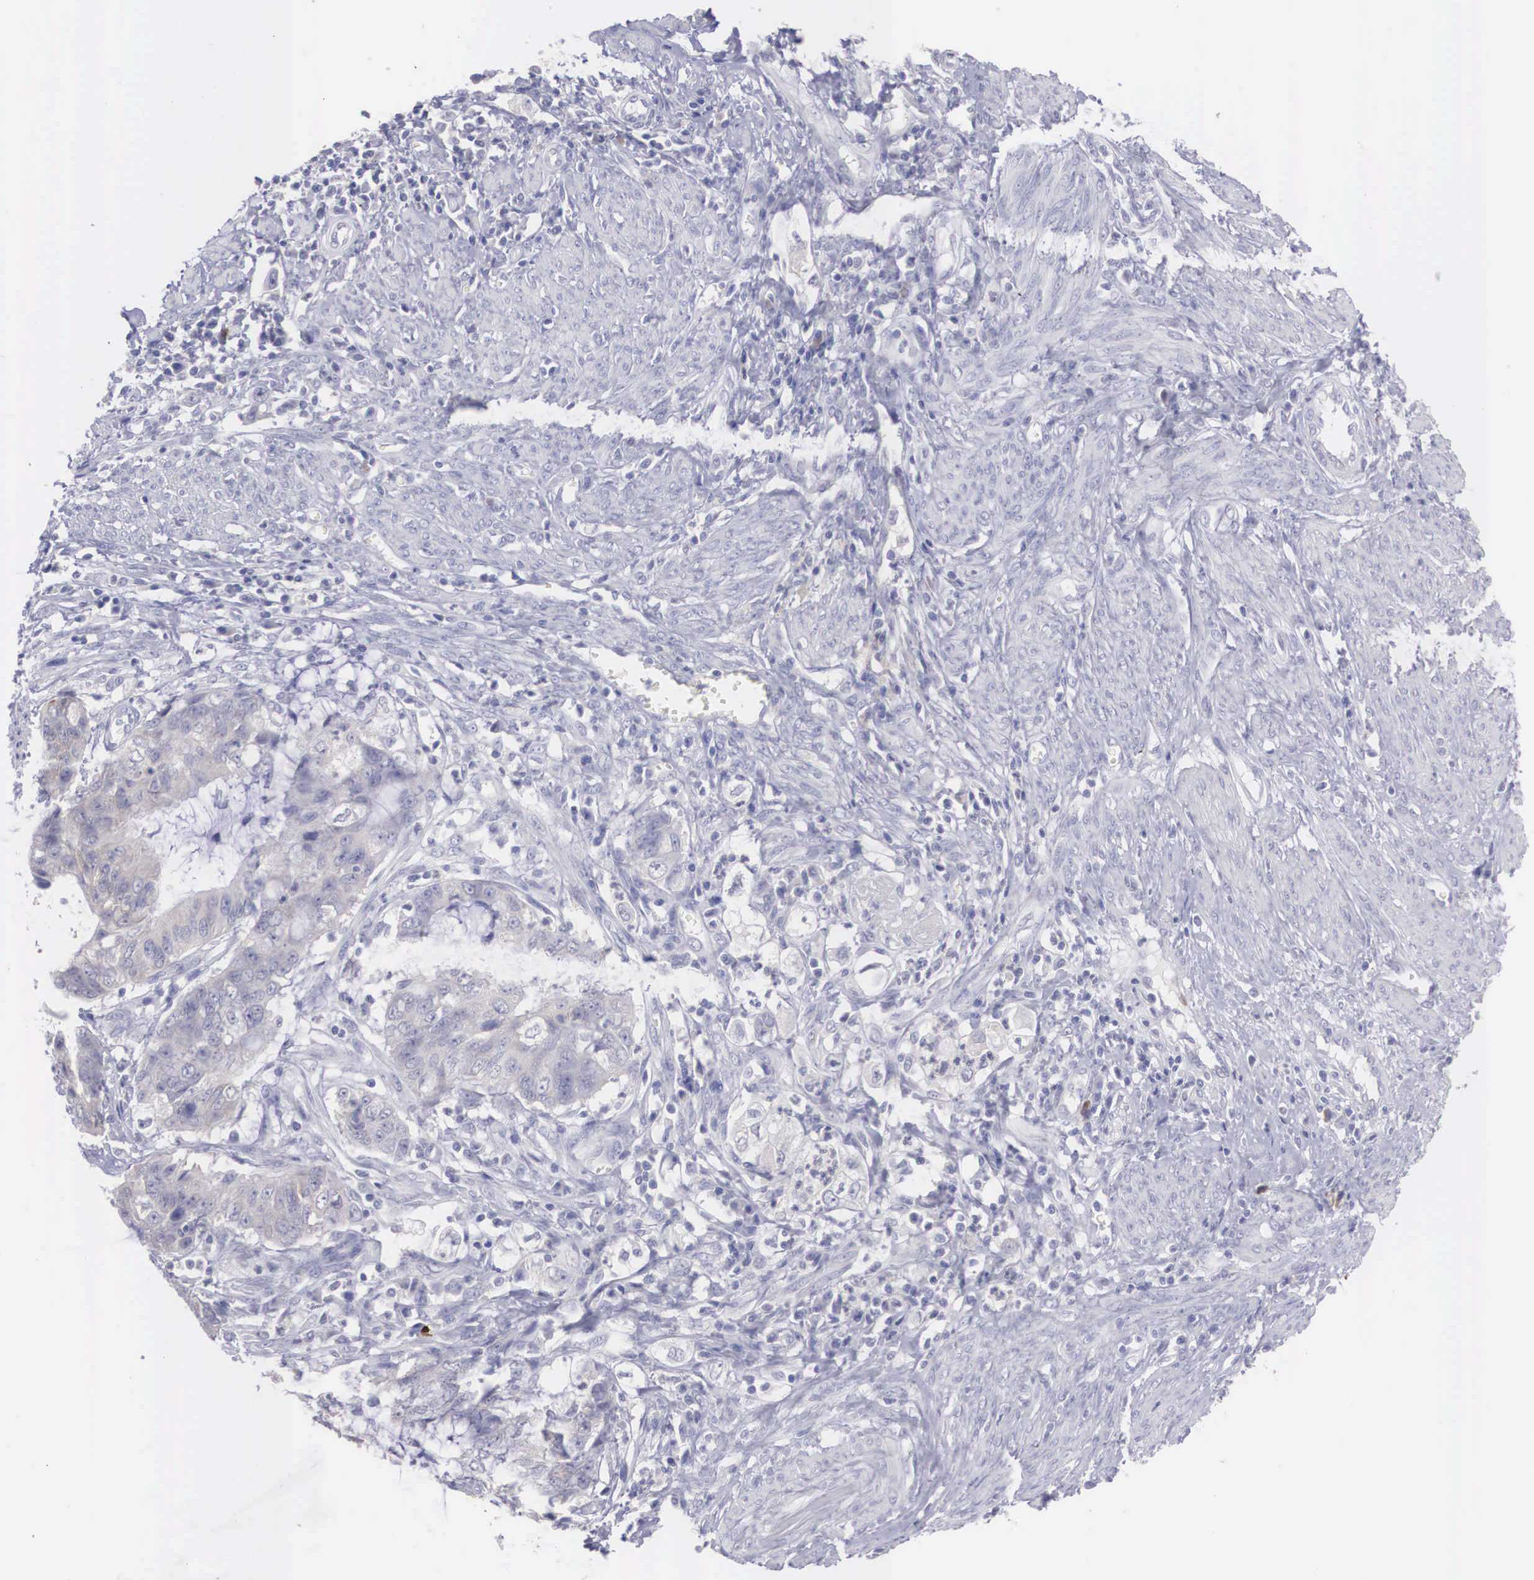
{"staining": {"intensity": "weak", "quantity": ">75%", "location": "cytoplasmic/membranous"}, "tissue": "endometrial cancer", "cell_type": "Tumor cells", "image_type": "cancer", "snomed": [{"axis": "morphology", "description": "Adenocarcinoma, NOS"}, {"axis": "topography", "description": "Endometrium"}], "caption": "Endometrial cancer stained with immunohistochemistry exhibits weak cytoplasmic/membranous positivity in about >75% of tumor cells.", "gene": "REPS2", "patient": {"sex": "female", "age": 75}}